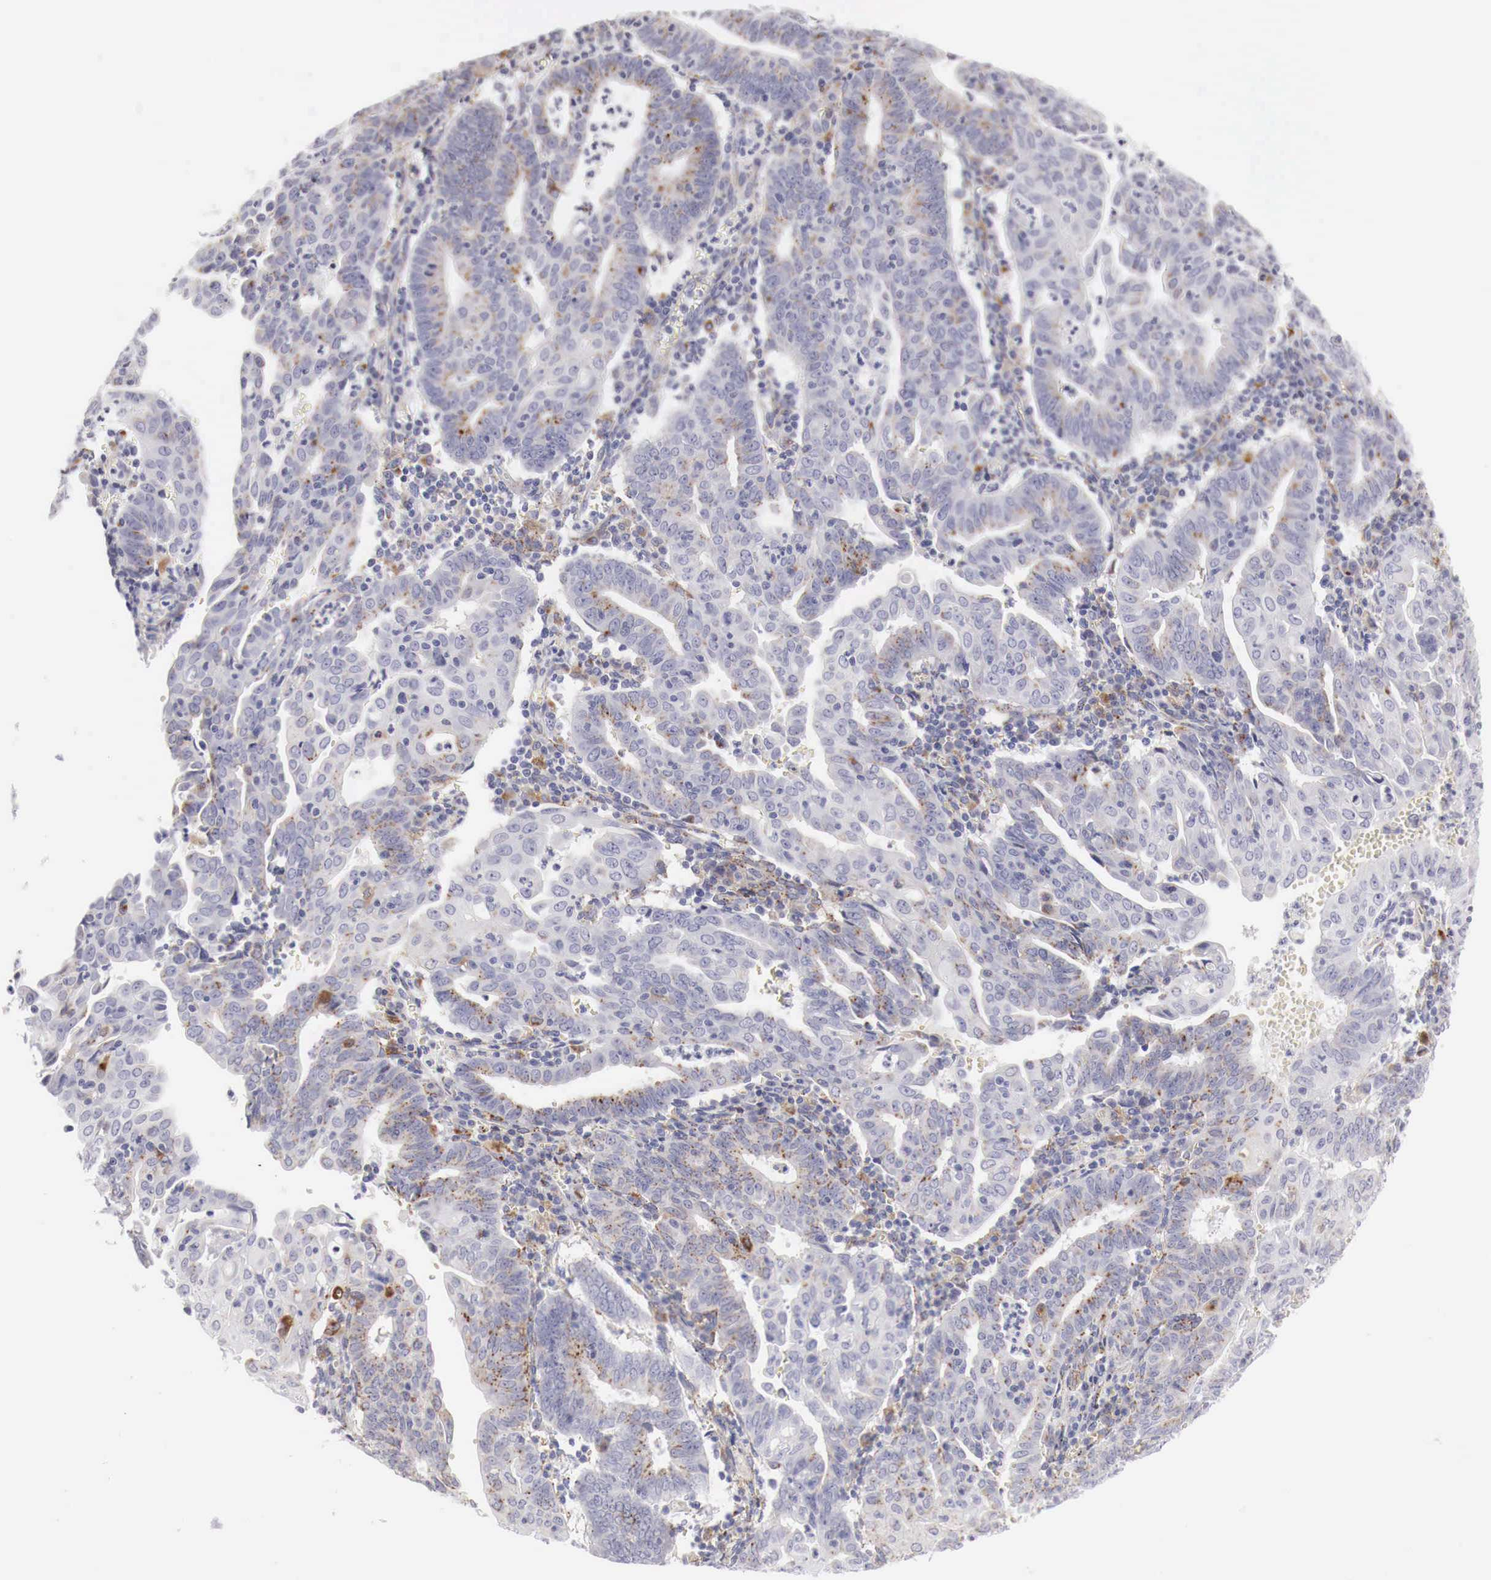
{"staining": {"intensity": "moderate", "quantity": "25%-75%", "location": "cytoplasmic/membranous"}, "tissue": "endometrial cancer", "cell_type": "Tumor cells", "image_type": "cancer", "snomed": [{"axis": "morphology", "description": "Adenocarcinoma, NOS"}, {"axis": "topography", "description": "Endometrium"}], "caption": "There is medium levels of moderate cytoplasmic/membranous staining in tumor cells of adenocarcinoma (endometrial), as demonstrated by immunohistochemical staining (brown color).", "gene": "GLA", "patient": {"sex": "female", "age": 60}}